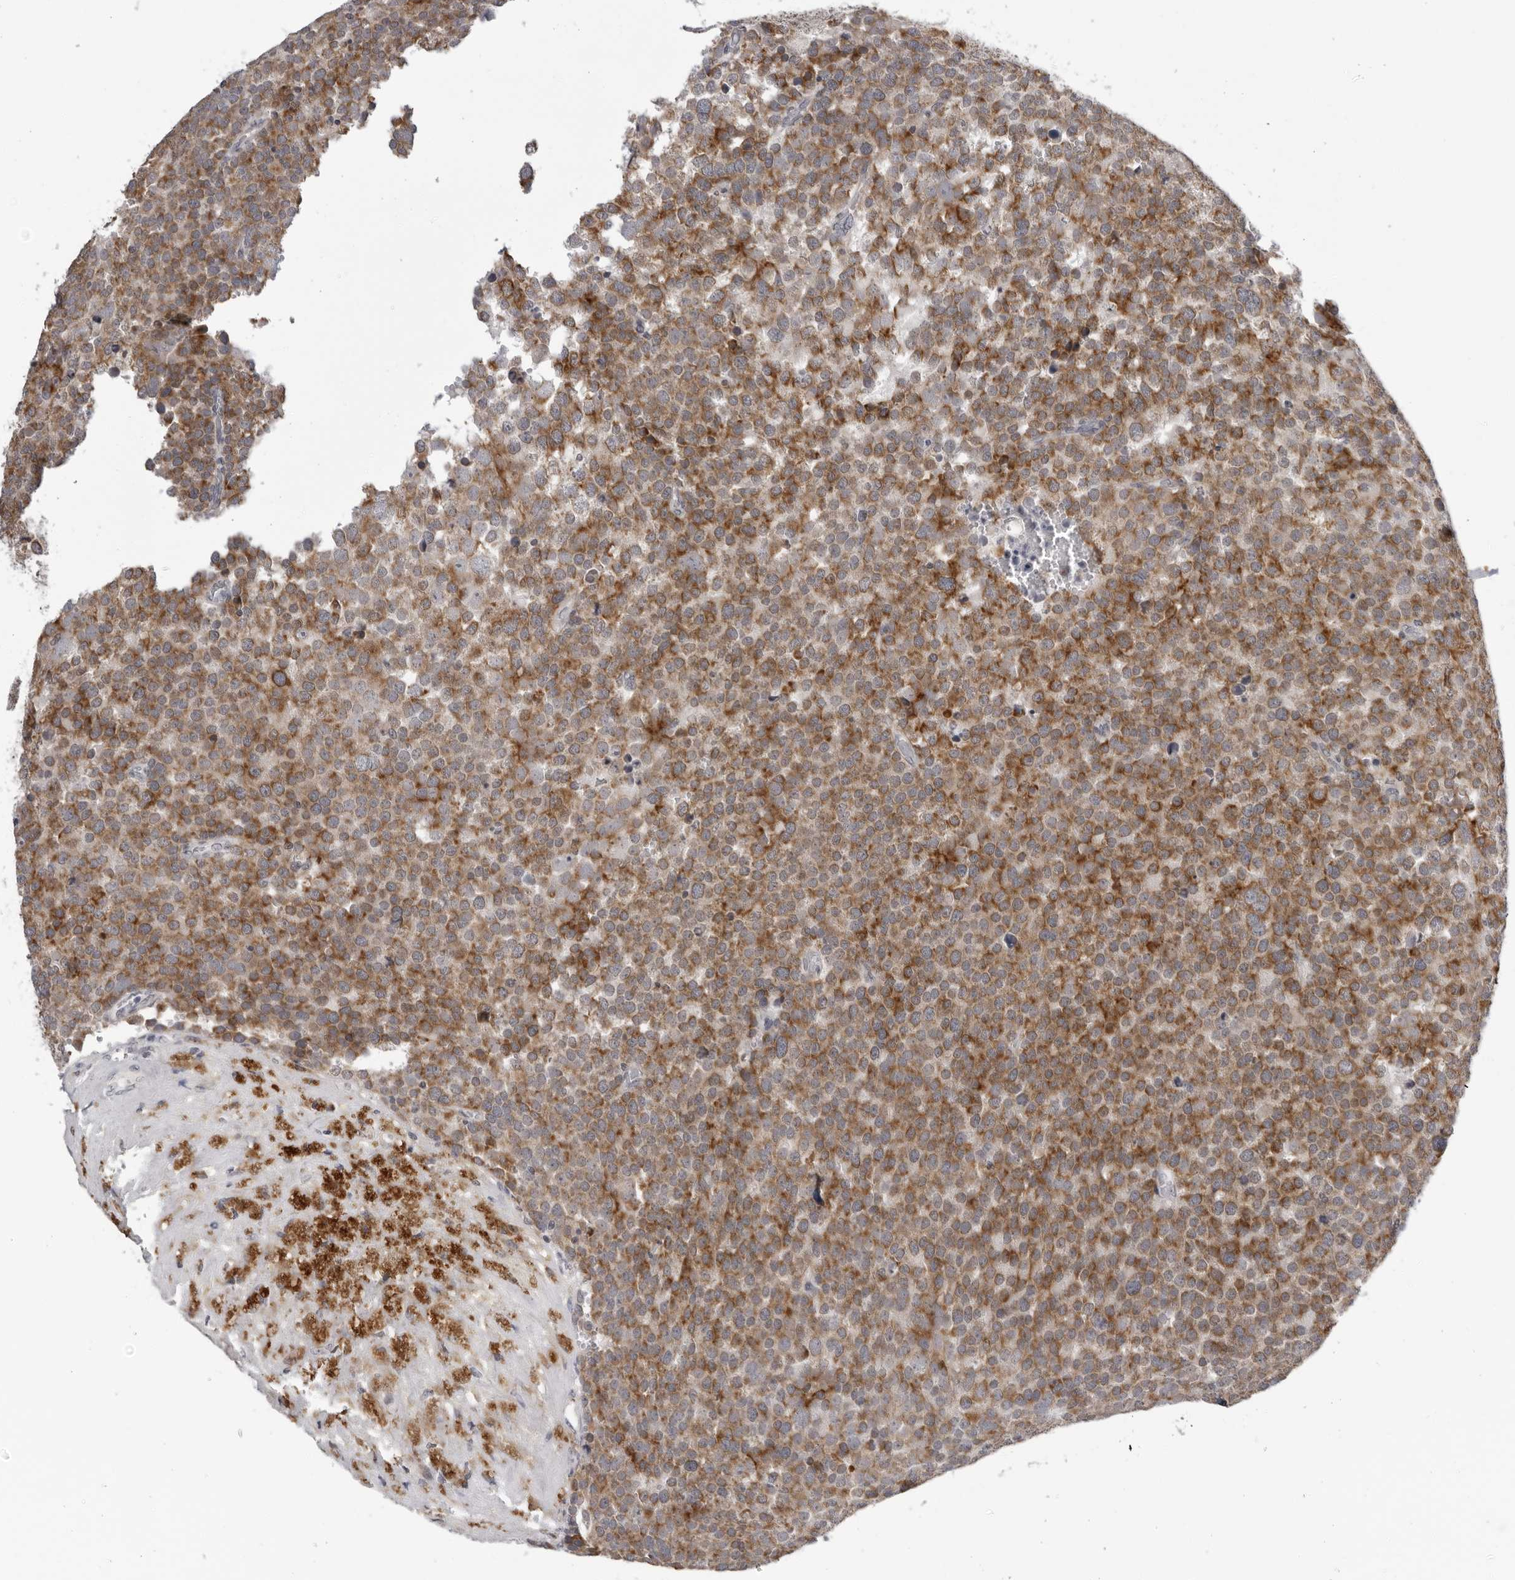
{"staining": {"intensity": "moderate", "quantity": ">75%", "location": "cytoplasmic/membranous"}, "tissue": "testis cancer", "cell_type": "Tumor cells", "image_type": "cancer", "snomed": [{"axis": "morphology", "description": "Seminoma, NOS"}, {"axis": "topography", "description": "Testis"}], "caption": "Testis cancer stained with DAB (3,3'-diaminobenzidine) immunohistochemistry reveals medium levels of moderate cytoplasmic/membranous expression in about >75% of tumor cells.", "gene": "CPT2", "patient": {"sex": "male", "age": 71}}